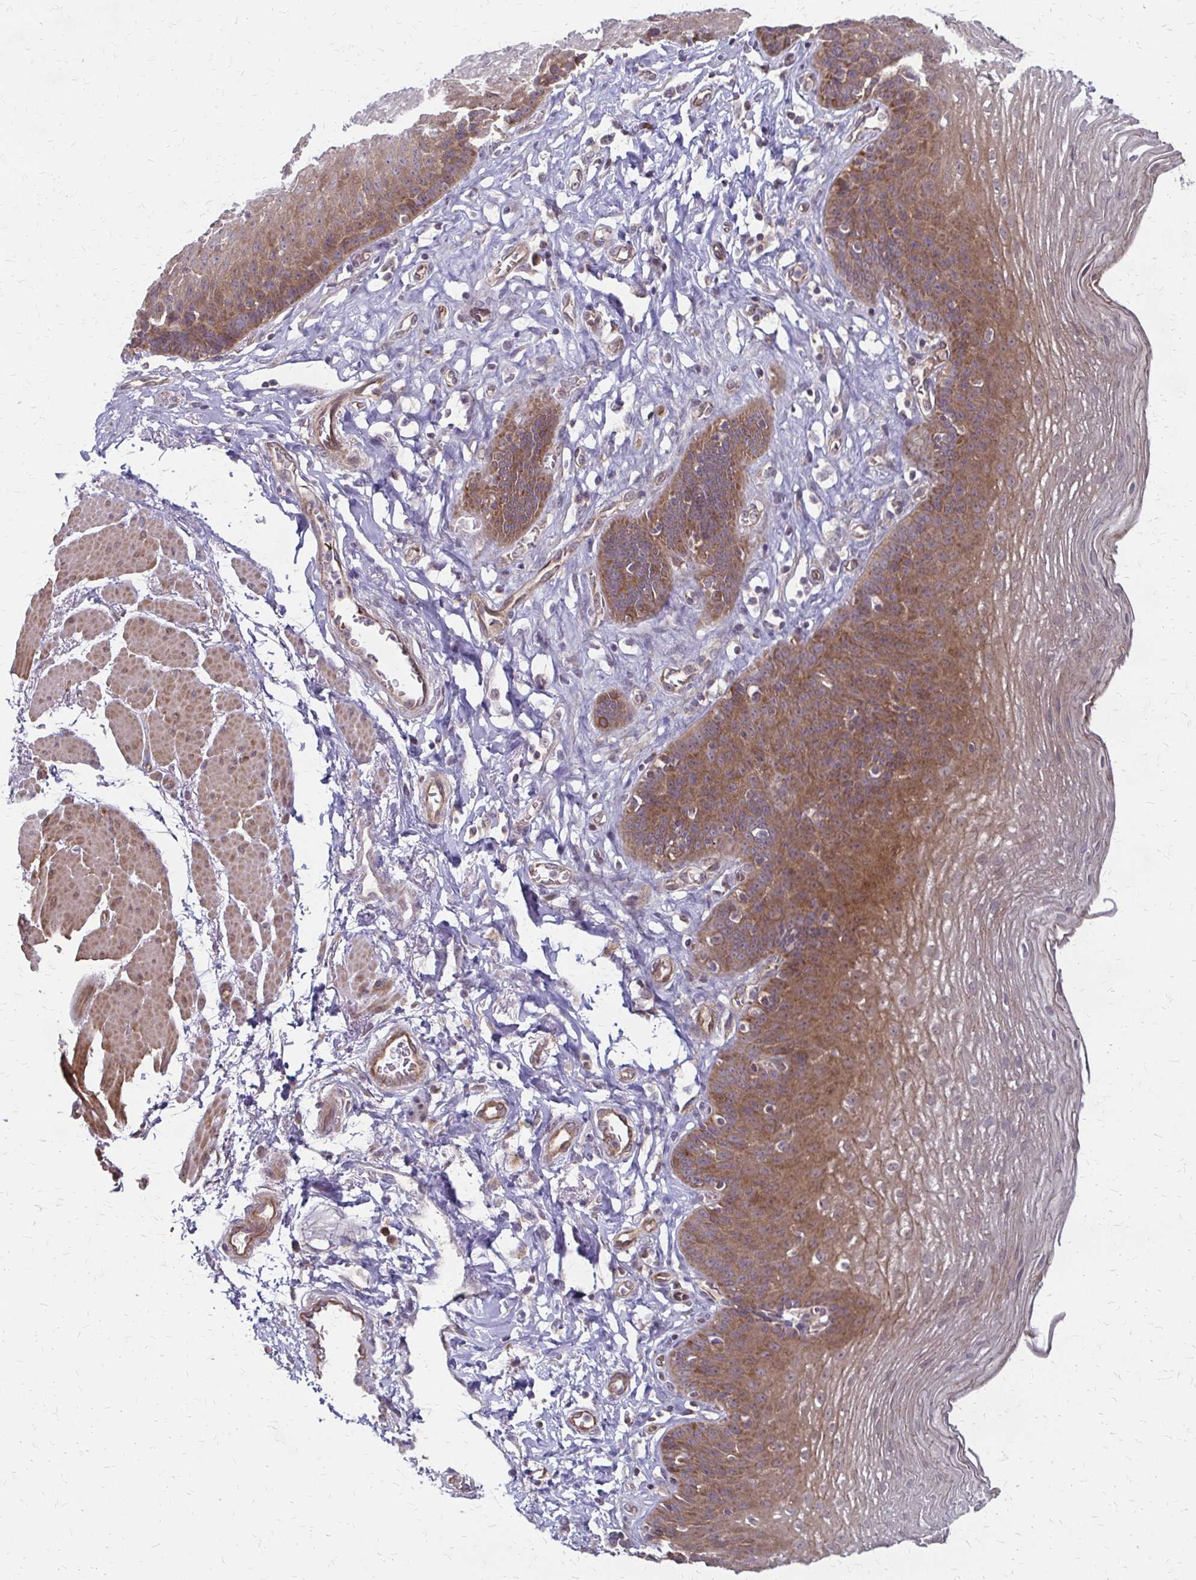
{"staining": {"intensity": "moderate", "quantity": "25%-75%", "location": "cytoplasmic/membranous"}, "tissue": "esophagus", "cell_type": "Squamous epithelial cells", "image_type": "normal", "snomed": [{"axis": "morphology", "description": "Normal tissue, NOS"}, {"axis": "topography", "description": "Esophagus"}], "caption": "Protein staining of normal esophagus shows moderate cytoplasmic/membranous expression in about 25%-75% of squamous epithelial cells.", "gene": "ZNF383", "patient": {"sex": "female", "age": 81}}